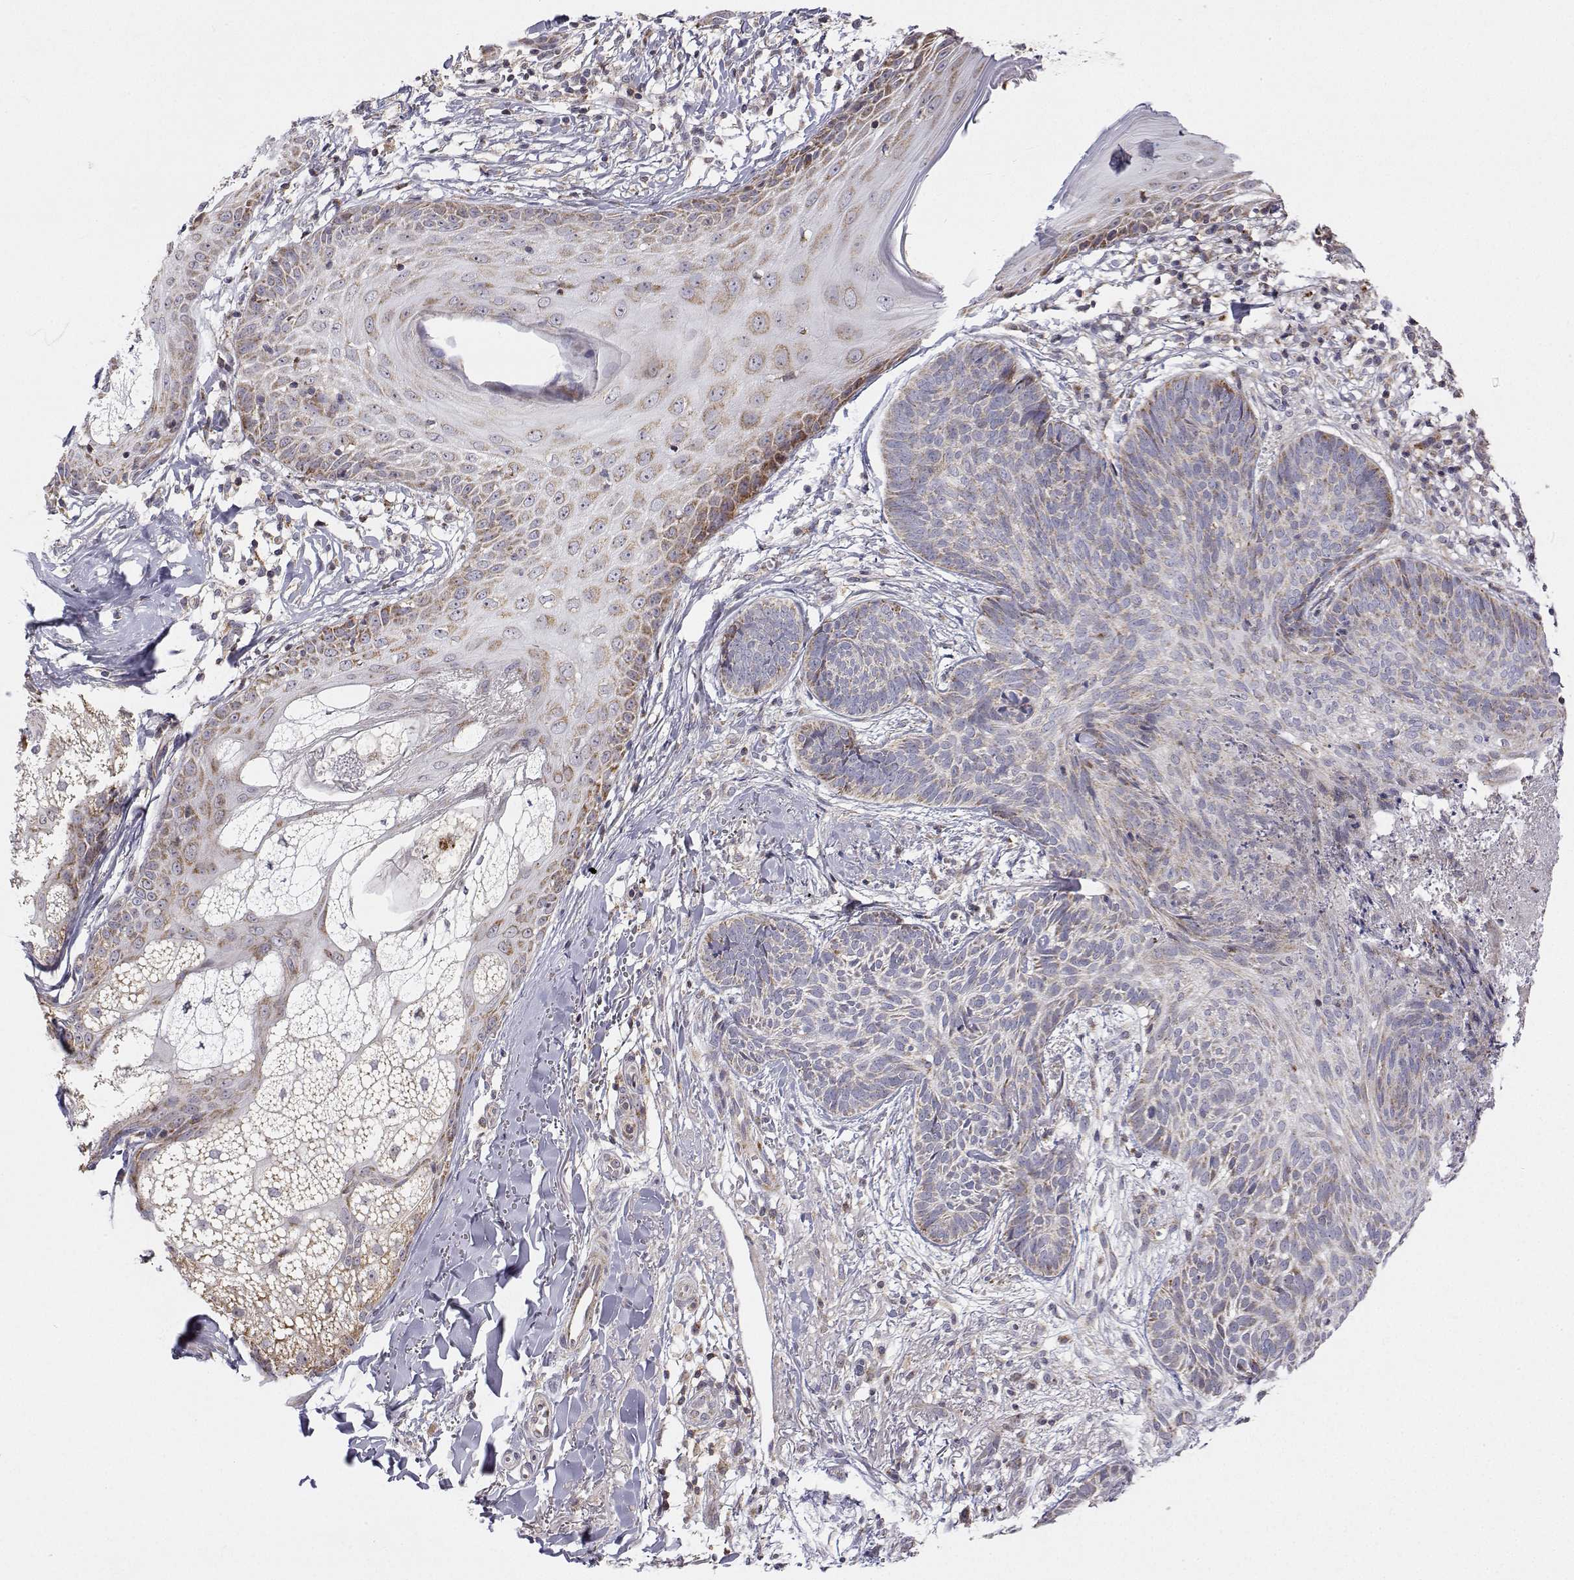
{"staining": {"intensity": "weak", "quantity": "<25%", "location": "cytoplasmic/membranous"}, "tissue": "skin cancer", "cell_type": "Tumor cells", "image_type": "cancer", "snomed": [{"axis": "morphology", "description": "Basal cell carcinoma"}, {"axis": "topography", "description": "Skin"}, {"axis": "topography", "description": "Skin of trunk"}], "caption": "Immunohistochemistry (IHC) photomicrograph of basal cell carcinoma (skin) stained for a protein (brown), which displays no staining in tumor cells.", "gene": "MRPL3", "patient": {"sex": "male", "age": 74}}